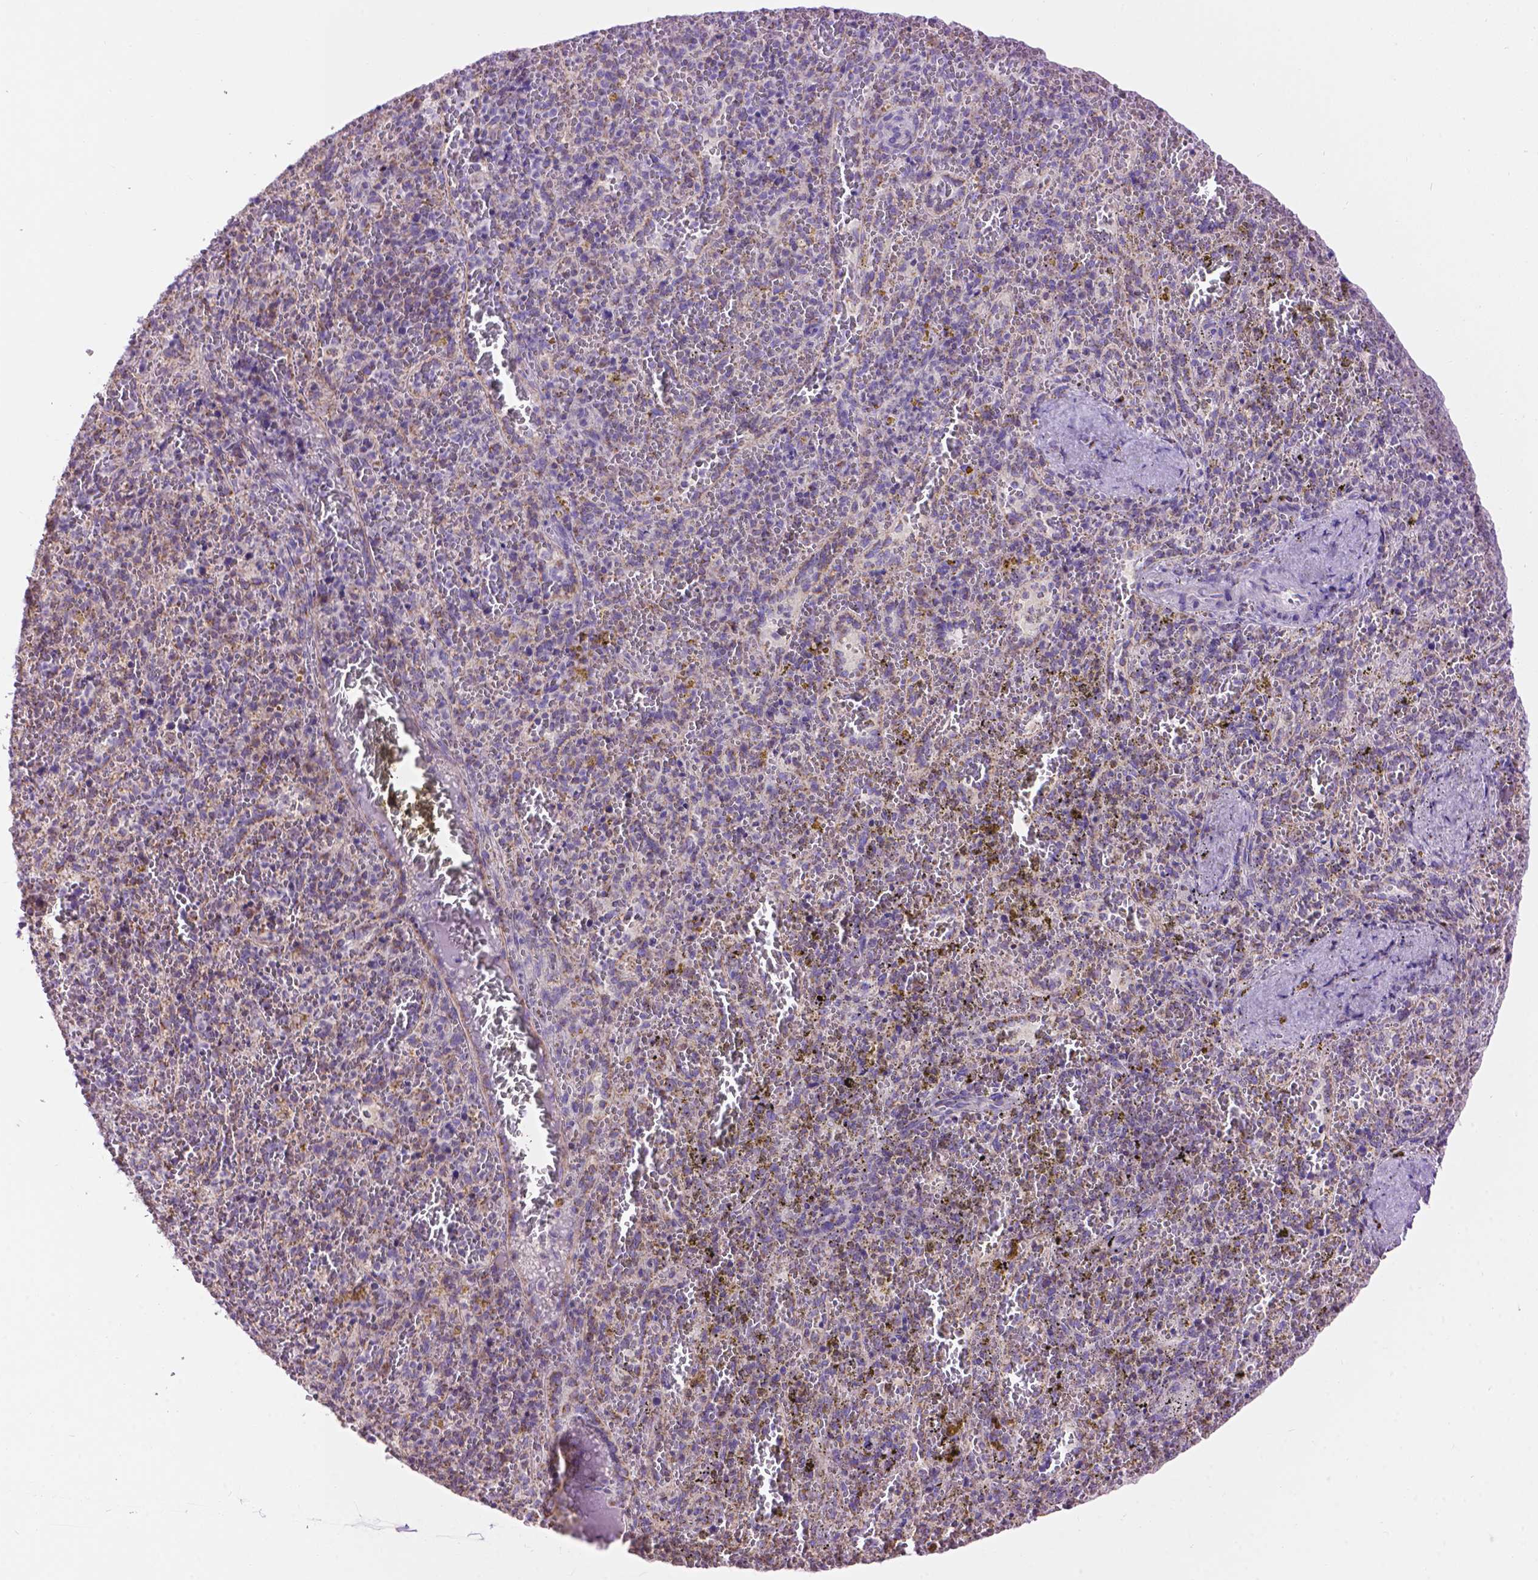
{"staining": {"intensity": "moderate", "quantity": "<25%", "location": "cytoplasmic/membranous"}, "tissue": "spleen", "cell_type": "Cells in red pulp", "image_type": "normal", "snomed": [{"axis": "morphology", "description": "Normal tissue, NOS"}, {"axis": "topography", "description": "Spleen"}], "caption": "Immunohistochemistry (DAB (3,3'-diaminobenzidine)) staining of normal spleen demonstrates moderate cytoplasmic/membranous protein staining in about <25% of cells in red pulp. The protein of interest is shown in brown color, while the nuclei are stained blue.", "gene": "PYCR3", "patient": {"sex": "female", "age": 50}}